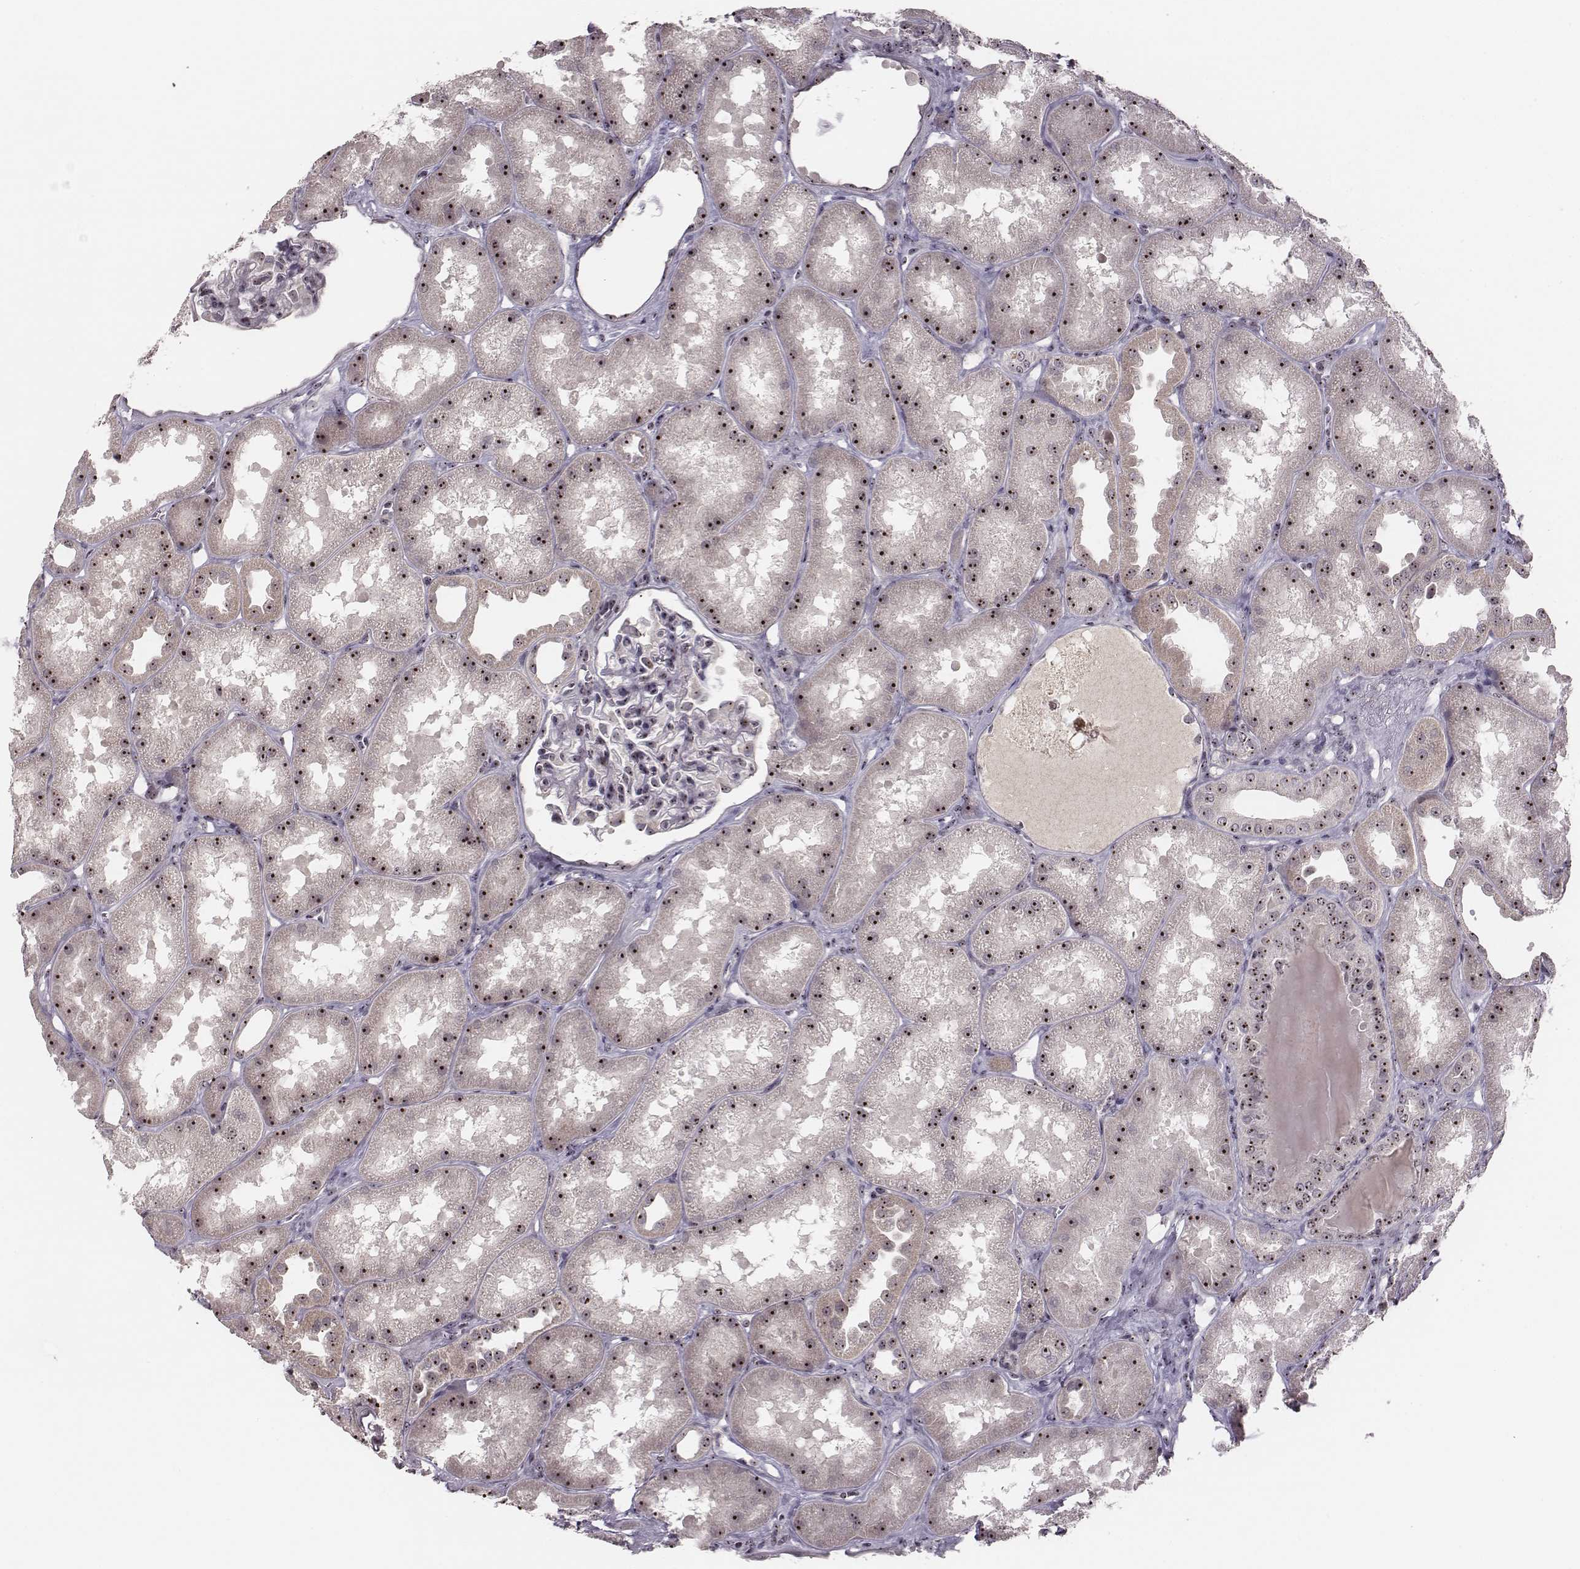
{"staining": {"intensity": "weak", "quantity": ">75%", "location": "nuclear"}, "tissue": "kidney", "cell_type": "Cells in glomeruli", "image_type": "normal", "snomed": [{"axis": "morphology", "description": "Normal tissue, NOS"}, {"axis": "topography", "description": "Kidney"}], "caption": "Immunohistochemical staining of unremarkable kidney demonstrates low levels of weak nuclear staining in about >75% of cells in glomeruli.", "gene": "NOP56", "patient": {"sex": "male", "age": 61}}